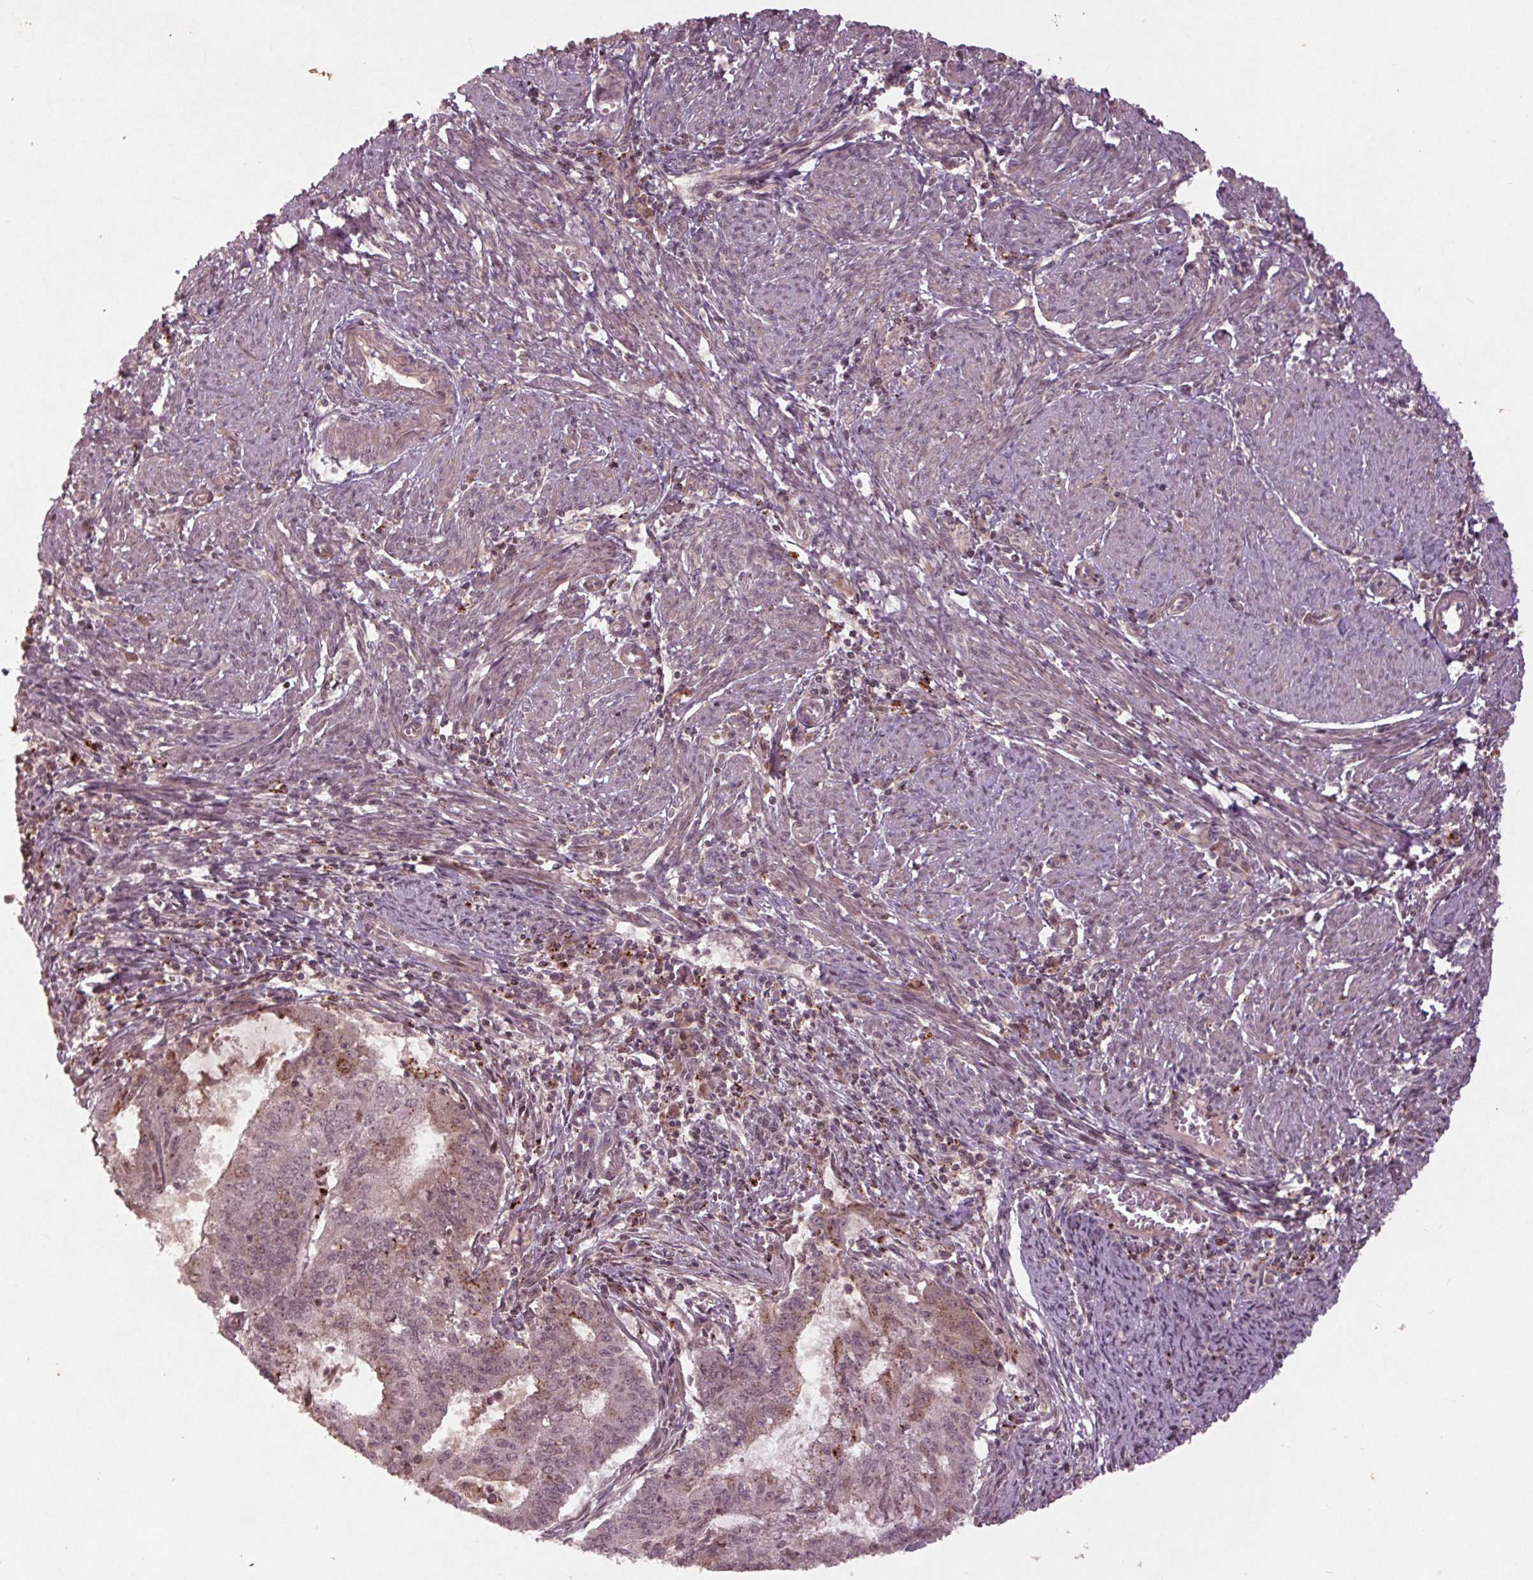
{"staining": {"intensity": "weak", "quantity": "<25%", "location": "nuclear"}, "tissue": "endometrial cancer", "cell_type": "Tumor cells", "image_type": "cancer", "snomed": [{"axis": "morphology", "description": "Adenocarcinoma, NOS"}, {"axis": "topography", "description": "Endometrium"}], "caption": "DAB immunohistochemical staining of adenocarcinoma (endometrial) reveals no significant expression in tumor cells. Nuclei are stained in blue.", "gene": "CDKL4", "patient": {"sex": "female", "age": 61}}